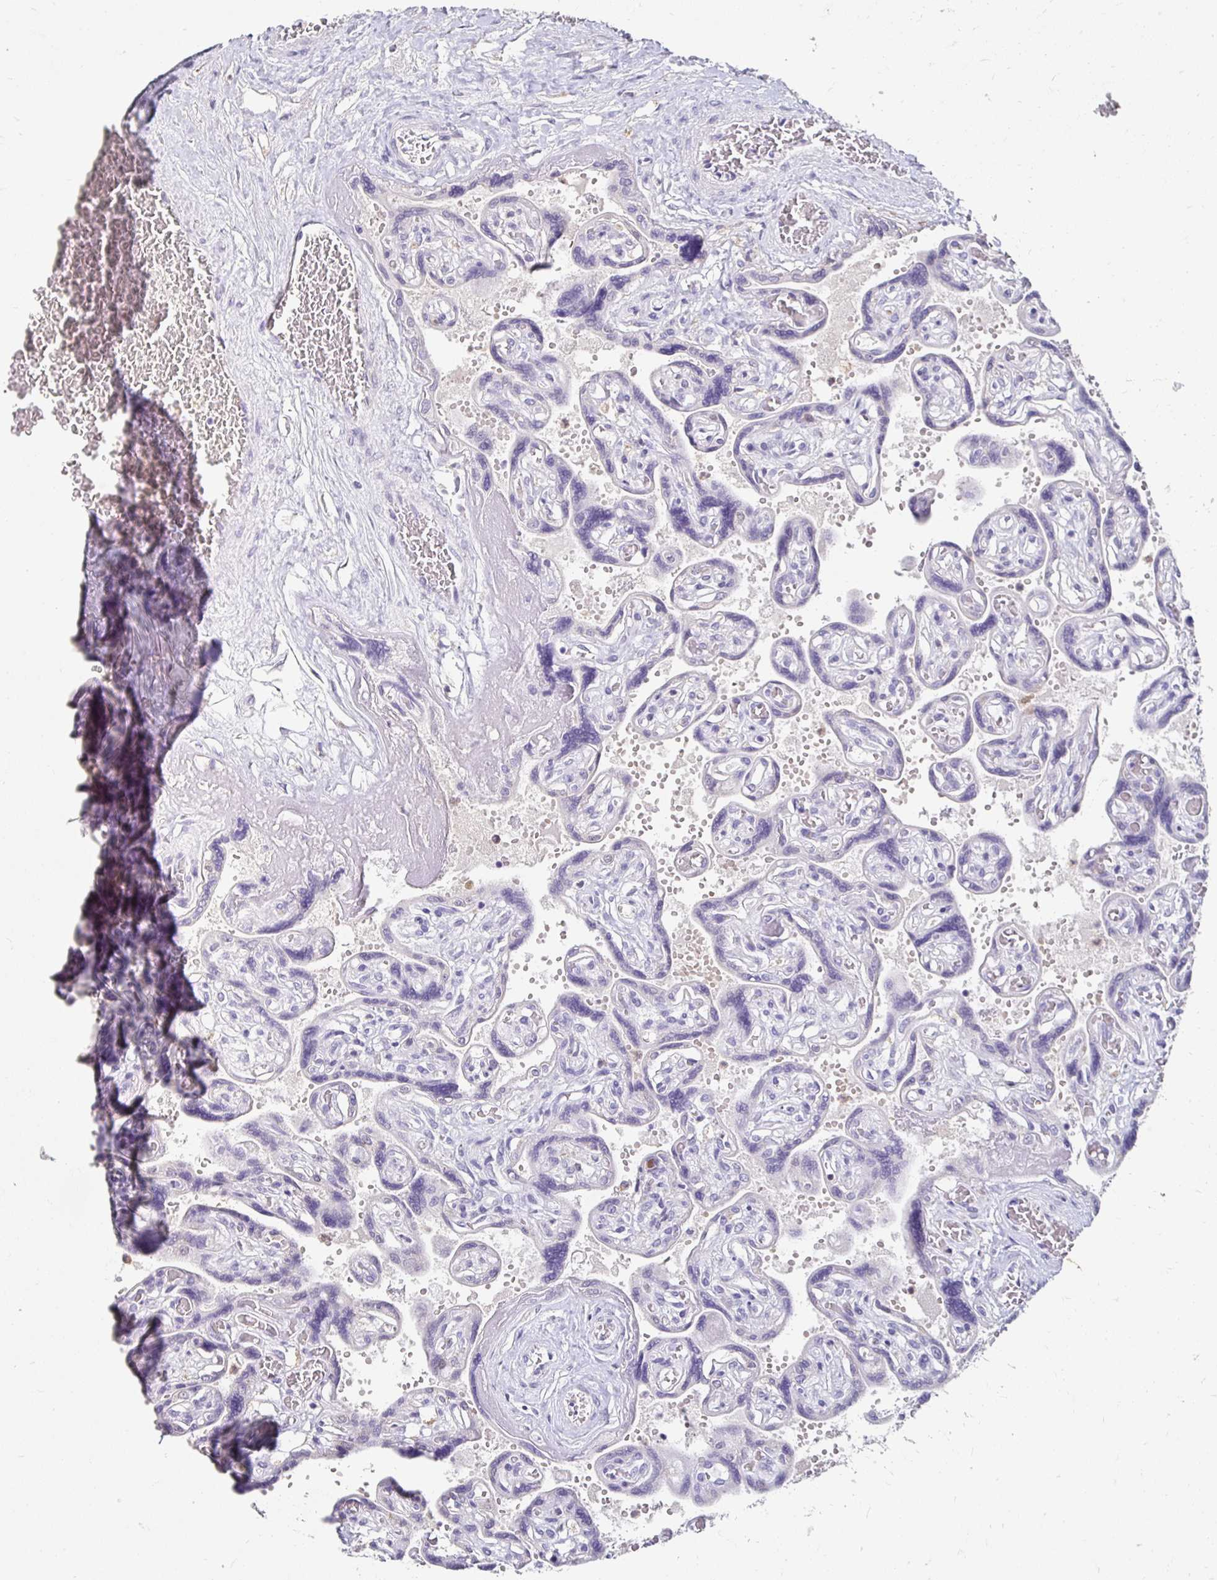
{"staining": {"intensity": "negative", "quantity": "none", "location": "none"}, "tissue": "placenta", "cell_type": "Decidual cells", "image_type": "normal", "snomed": [{"axis": "morphology", "description": "Normal tissue, NOS"}, {"axis": "topography", "description": "Placenta"}], "caption": "Immunohistochemistry of normal human placenta demonstrates no expression in decidual cells. Nuclei are stained in blue.", "gene": "GK2", "patient": {"sex": "female", "age": 32}}